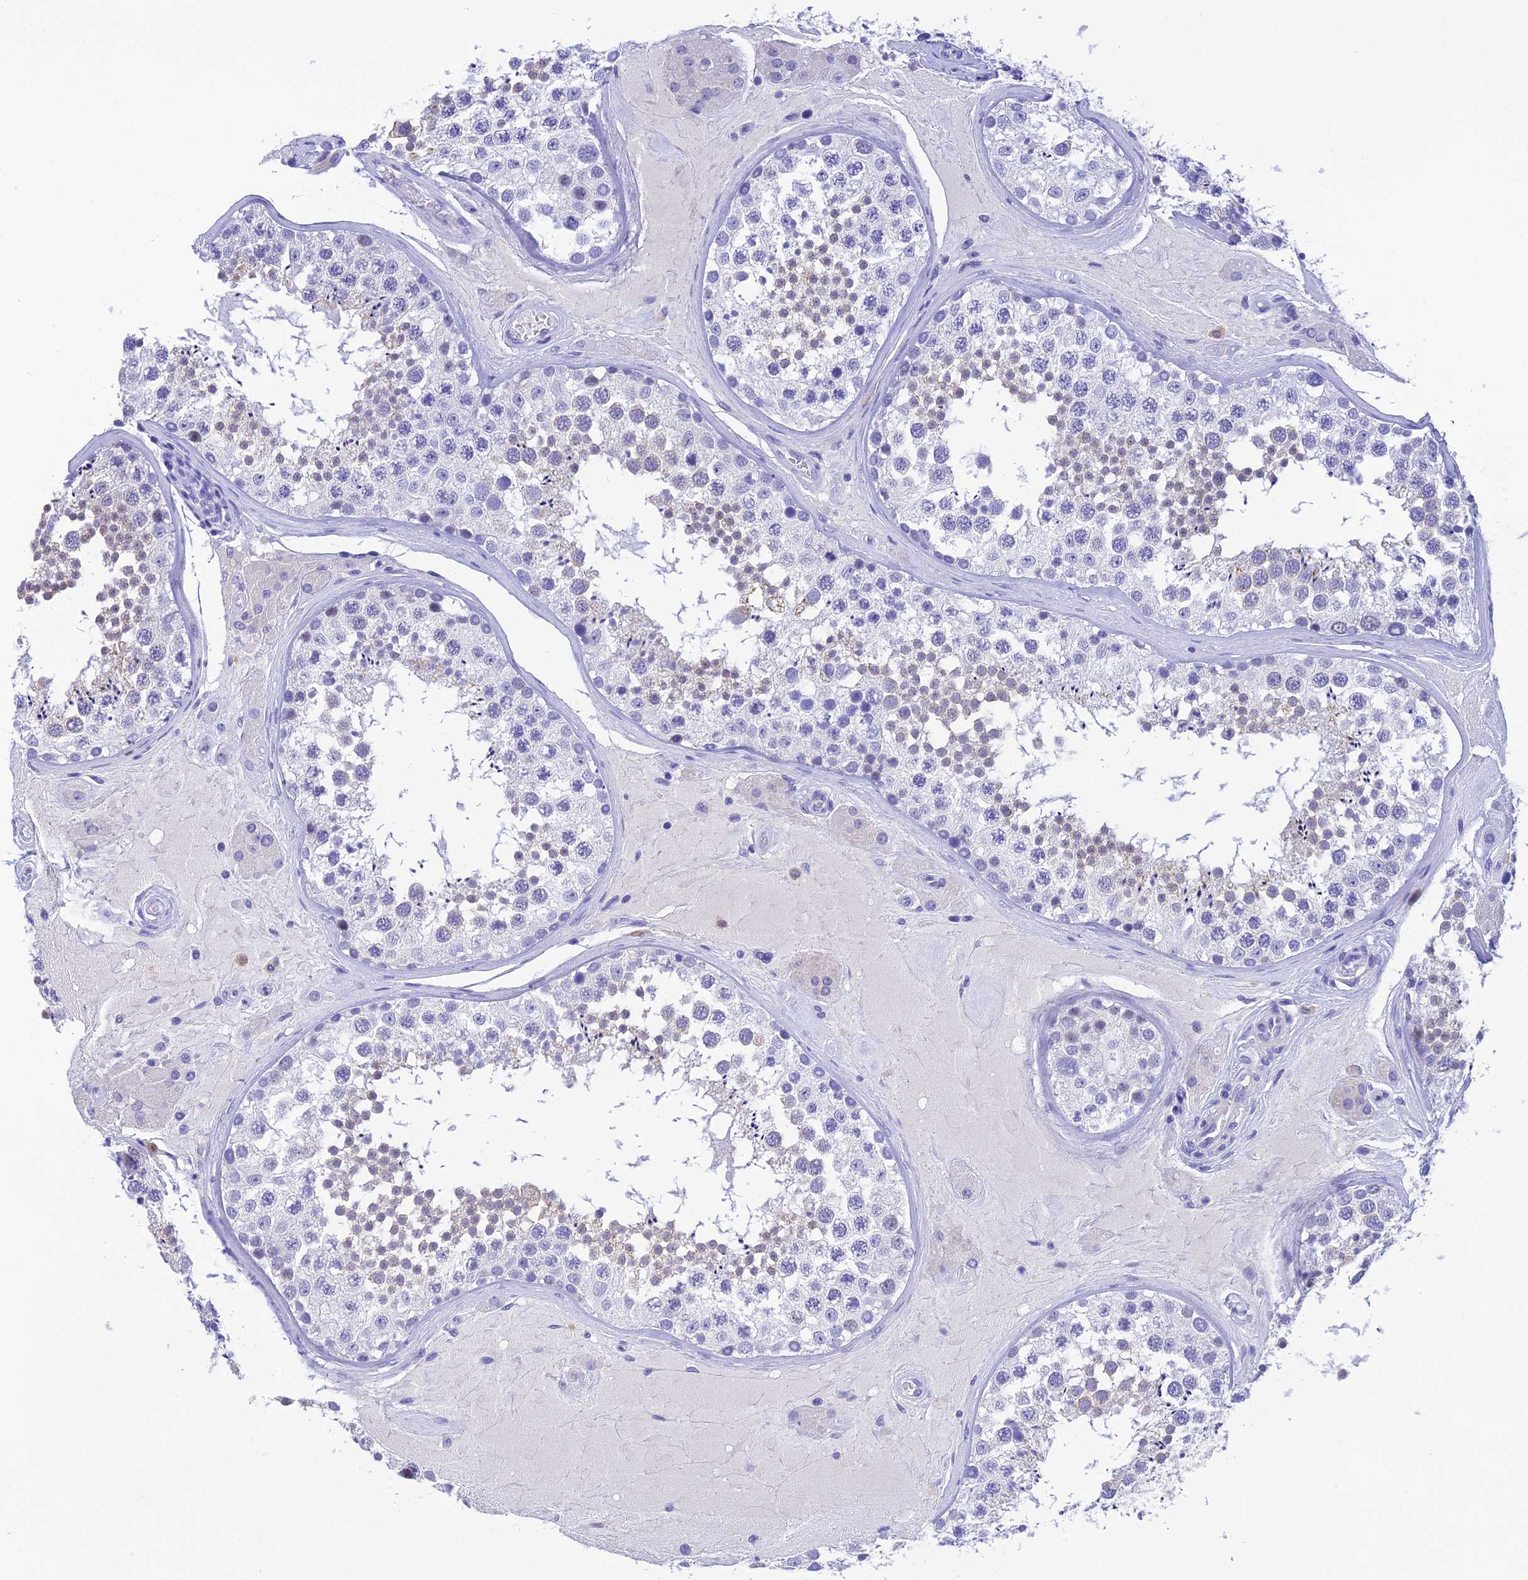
{"staining": {"intensity": "negative", "quantity": "none", "location": "none"}, "tissue": "testis", "cell_type": "Cells in seminiferous ducts", "image_type": "normal", "snomed": [{"axis": "morphology", "description": "Normal tissue, NOS"}, {"axis": "topography", "description": "Testis"}], "caption": "IHC of normal testis exhibits no positivity in cells in seminiferous ducts.", "gene": "KDELR3", "patient": {"sex": "male", "age": 46}}